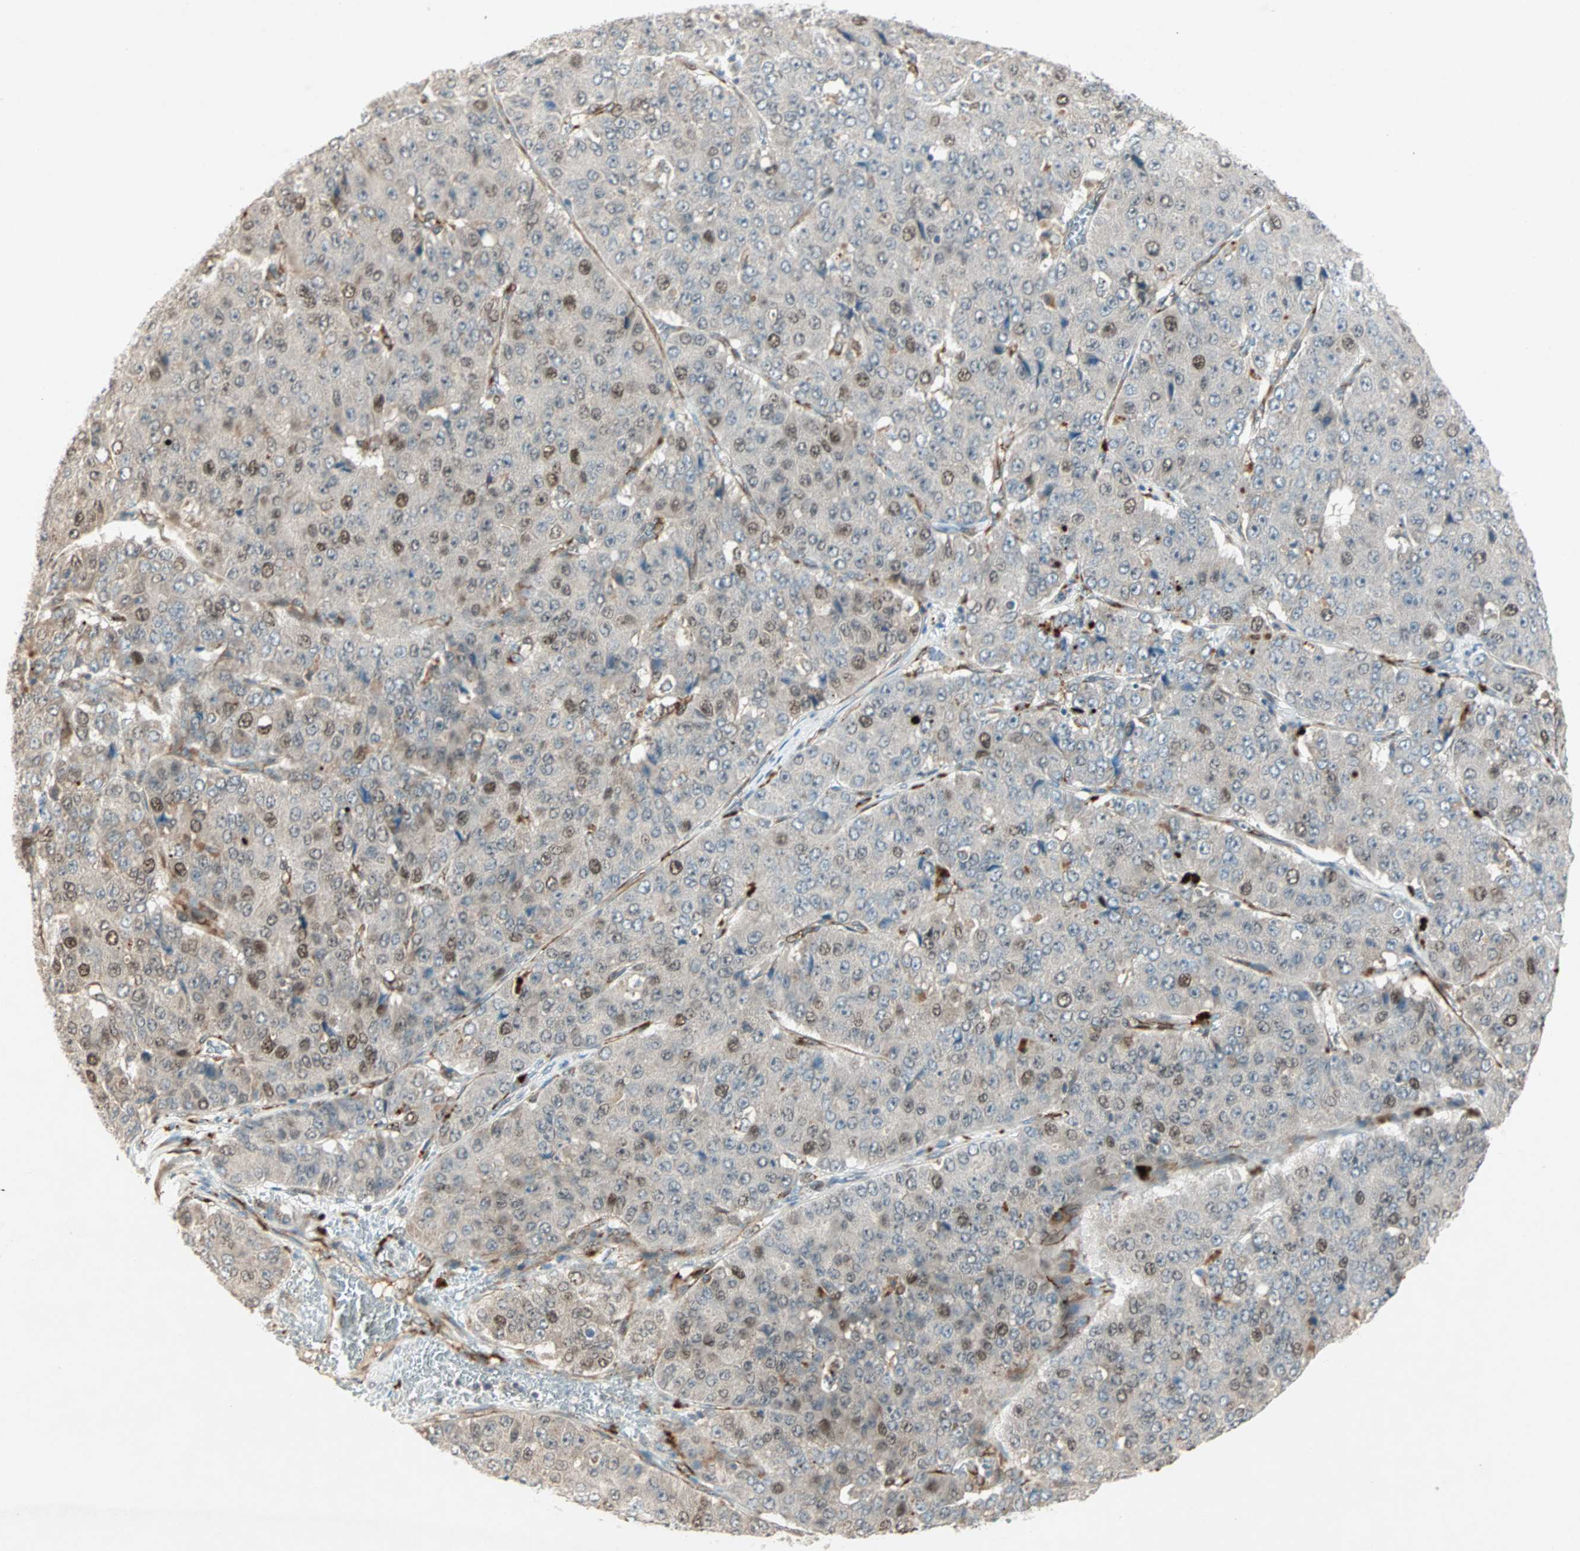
{"staining": {"intensity": "weak", "quantity": ">75%", "location": "cytoplasmic/membranous,nuclear"}, "tissue": "pancreatic cancer", "cell_type": "Tumor cells", "image_type": "cancer", "snomed": [{"axis": "morphology", "description": "Adenocarcinoma, NOS"}, {"axis": "topography", "description": "Pancreas"}], "caption": "Immunohistochemistry micrograph of human pancreatic cancer (adenocarcinoma) stained for a protein (brown), which exhibits low levels of weak cytoplasmic/membranous and nuclear positivity in approximately >75% of tumor cells.", "gene": "ZNF37A", "patient": {"sex": "male", "age": 50}}